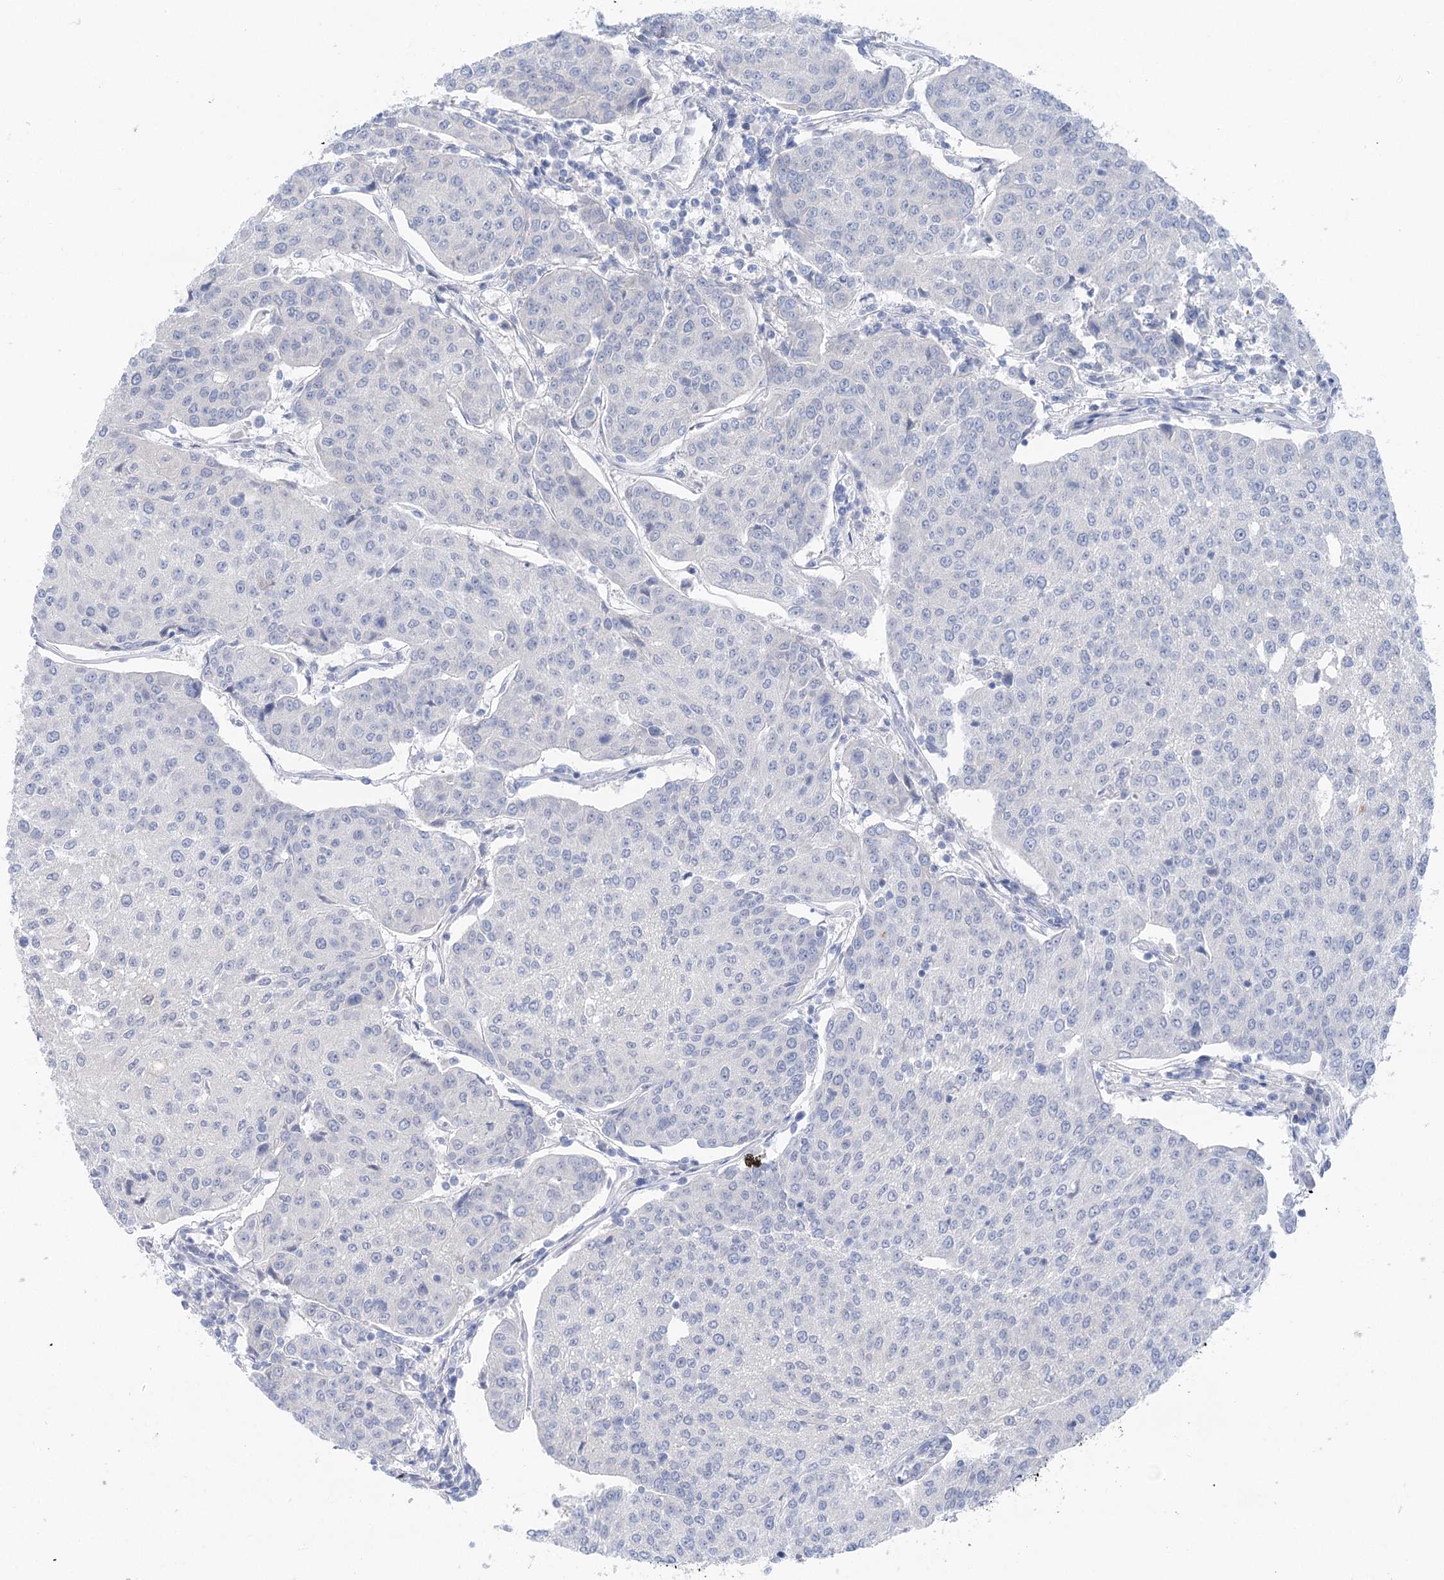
{"staining": {"intensity": "negative", "quantity": "none", "location": "none"}, "tissue": "urothelial cancer", "cell_type": "Tumor cells", "image_type": "cancer", "snomed": [{"axis": "morphology", "description": "Urothelial carcinoma, High grade"}, {"axis": "topography", "description": "Urinary bladder"}], "caption": "Immunohistochemistry of urothelial cancer reveals no expression in tumor cells.", "gene": "LALBA", "patient": {"sex": "female", "age": 85}}